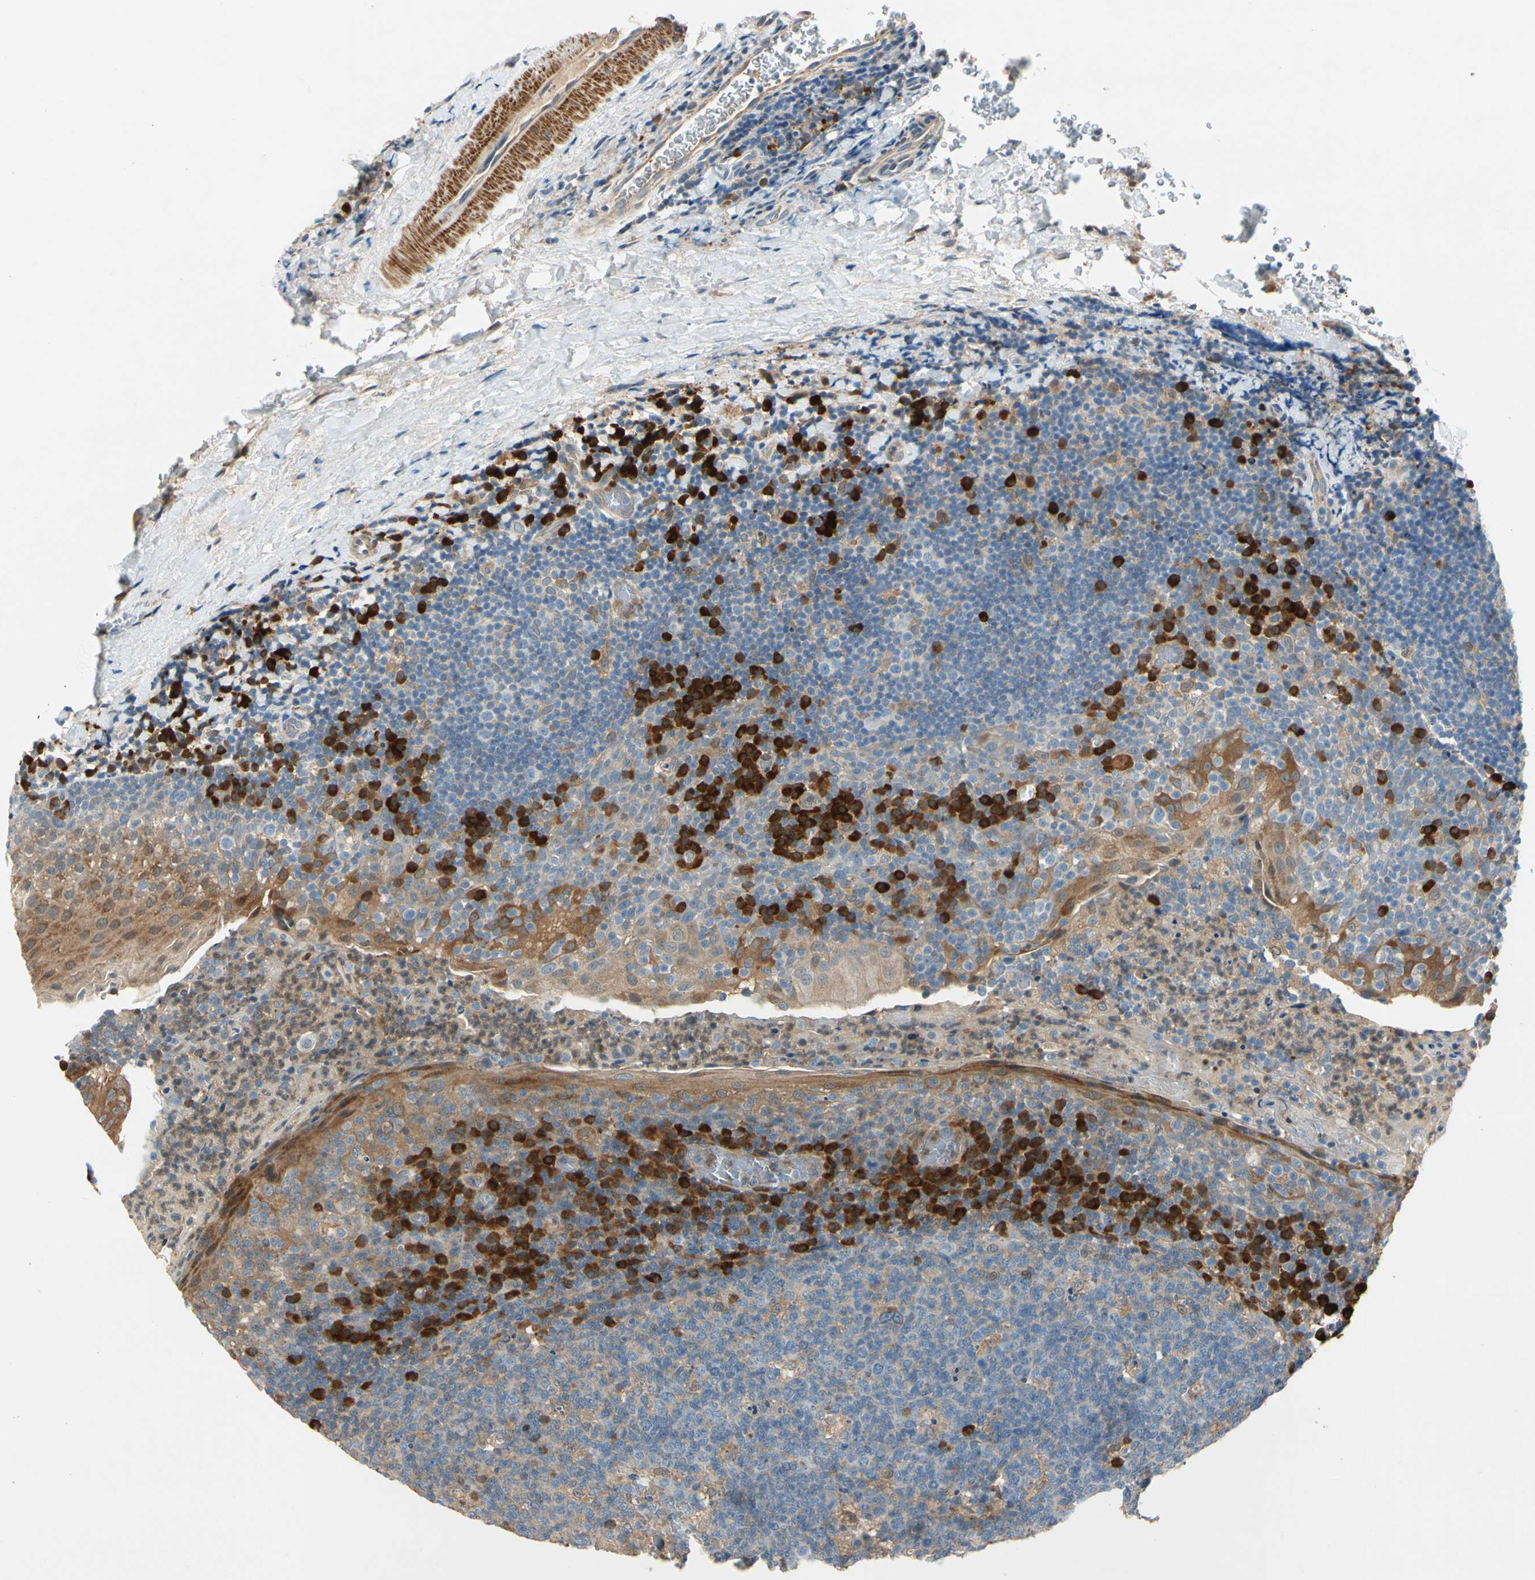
{"staining": {"intensity": "weak", "quantity": ">75%", "location": "cytoplasmic/membranous"}, "tissue": "tonsil", "cell_type": "Germinal center cells", "image_type": "normal", "snomed": [{"axis": "morphology", "description": "Normal tissue, NOS"}, {"axis": "topography", "description": "Tonsil"}], "caption": "An IHC micrograph of unremarkable tissue is shown. Protein staining in brown labels weak cytoplasmic/membranous positivity in tonsil within germinal center cells.", "gene": "WIPI1", "patient": {"sex": "male", "age": 17}}